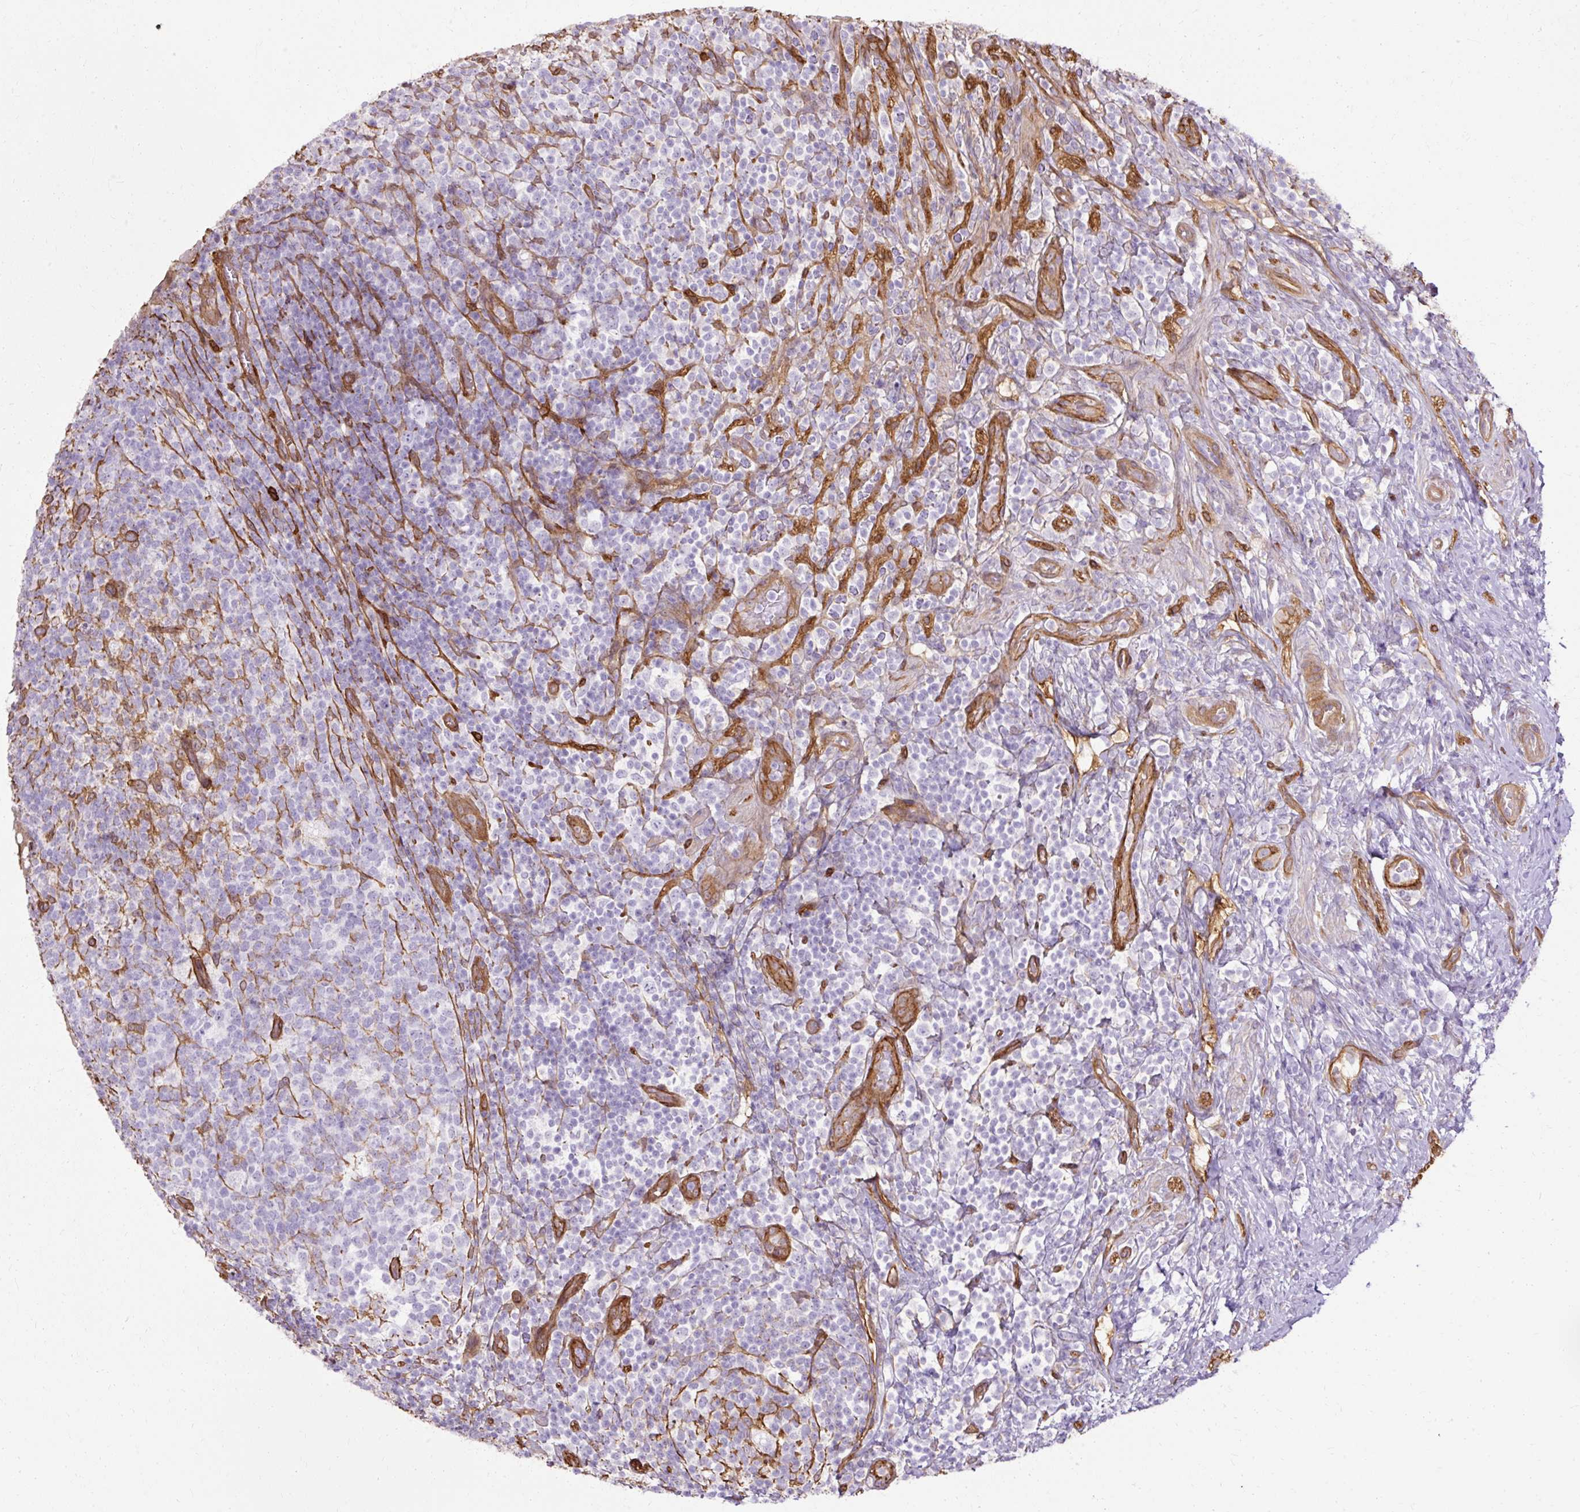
{"staining": {"intensity": "moderate", "quantity": "25%-75%", "location": "cytoplasmic/membranous"}, "tissue": "appendix", "cell_type": "Glandular cells", "image_type": "normal", "snomed": [{"axis": "morphology", "description": "Normal tissue, NOS"}, {"axis": "topography", "description": "Appendix"}], "caption": "Human appendix stained for a protein (brown) reveals moderate cytoplasmic/membranous positive positivity in about 25%-75% of glandular cells.", "gene": "CNN3", "patient": {"sex": "female", "age": 43}}